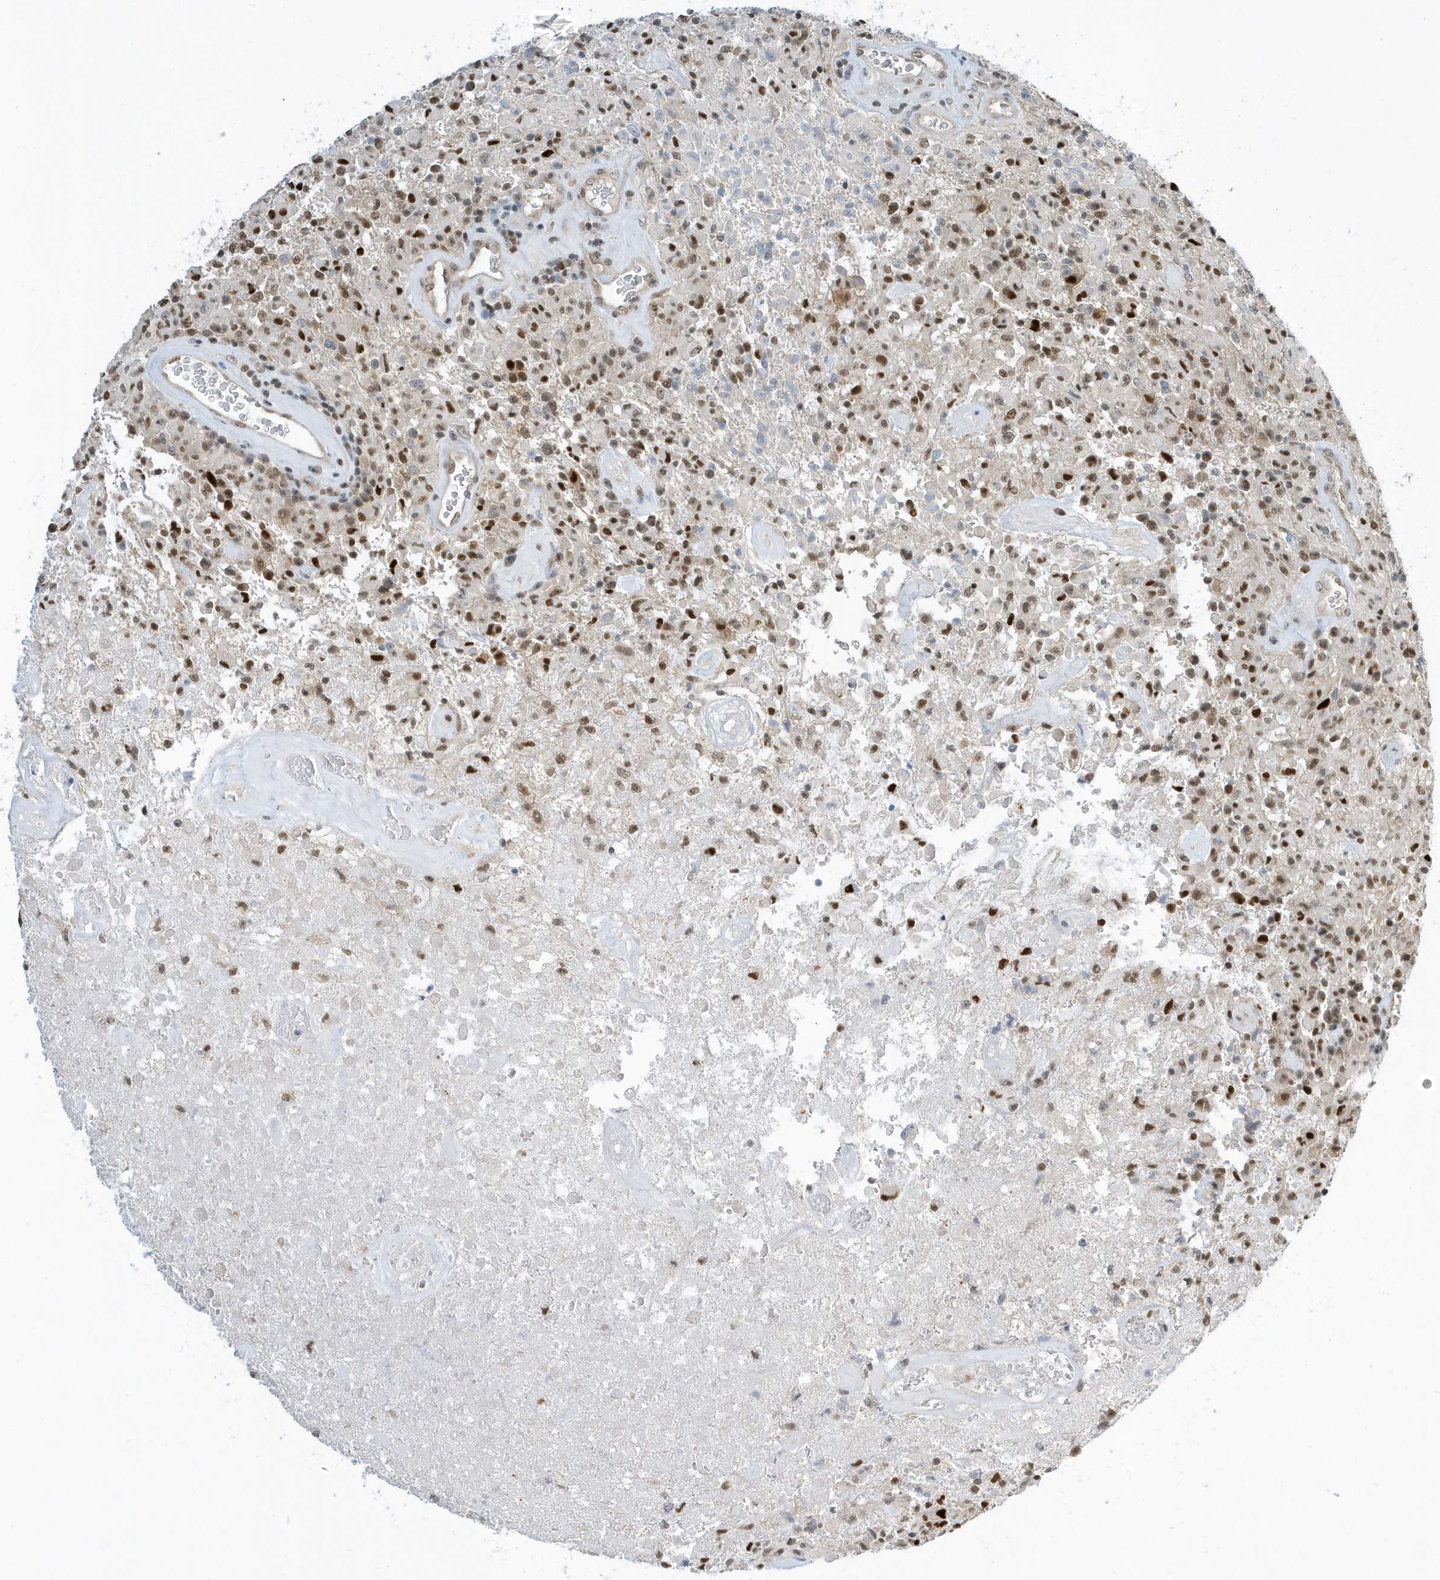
{"staining": {"intensity": "moderate", "quantity": ">75%", "location": "nuclear"}, "tissue": "glioma", "cell_type": "Tumor cells", "image_type": "cancer", "snomed": [{"axis": "morphology", "description": "Glioma, malignant, High grade"}, {"axis": "topography", "description": "Brain"}], "caption": "An IHC micrograph of neoplastic tissue is shown. Protein staining in brown shows moderate nuclear positivity in malignant glioma (high-grade) within tumor cells. (IHC, brightfield microscopy, high magnification).", "gene": "ZNF740", "patient": {"sex": "female", "age": 57}}